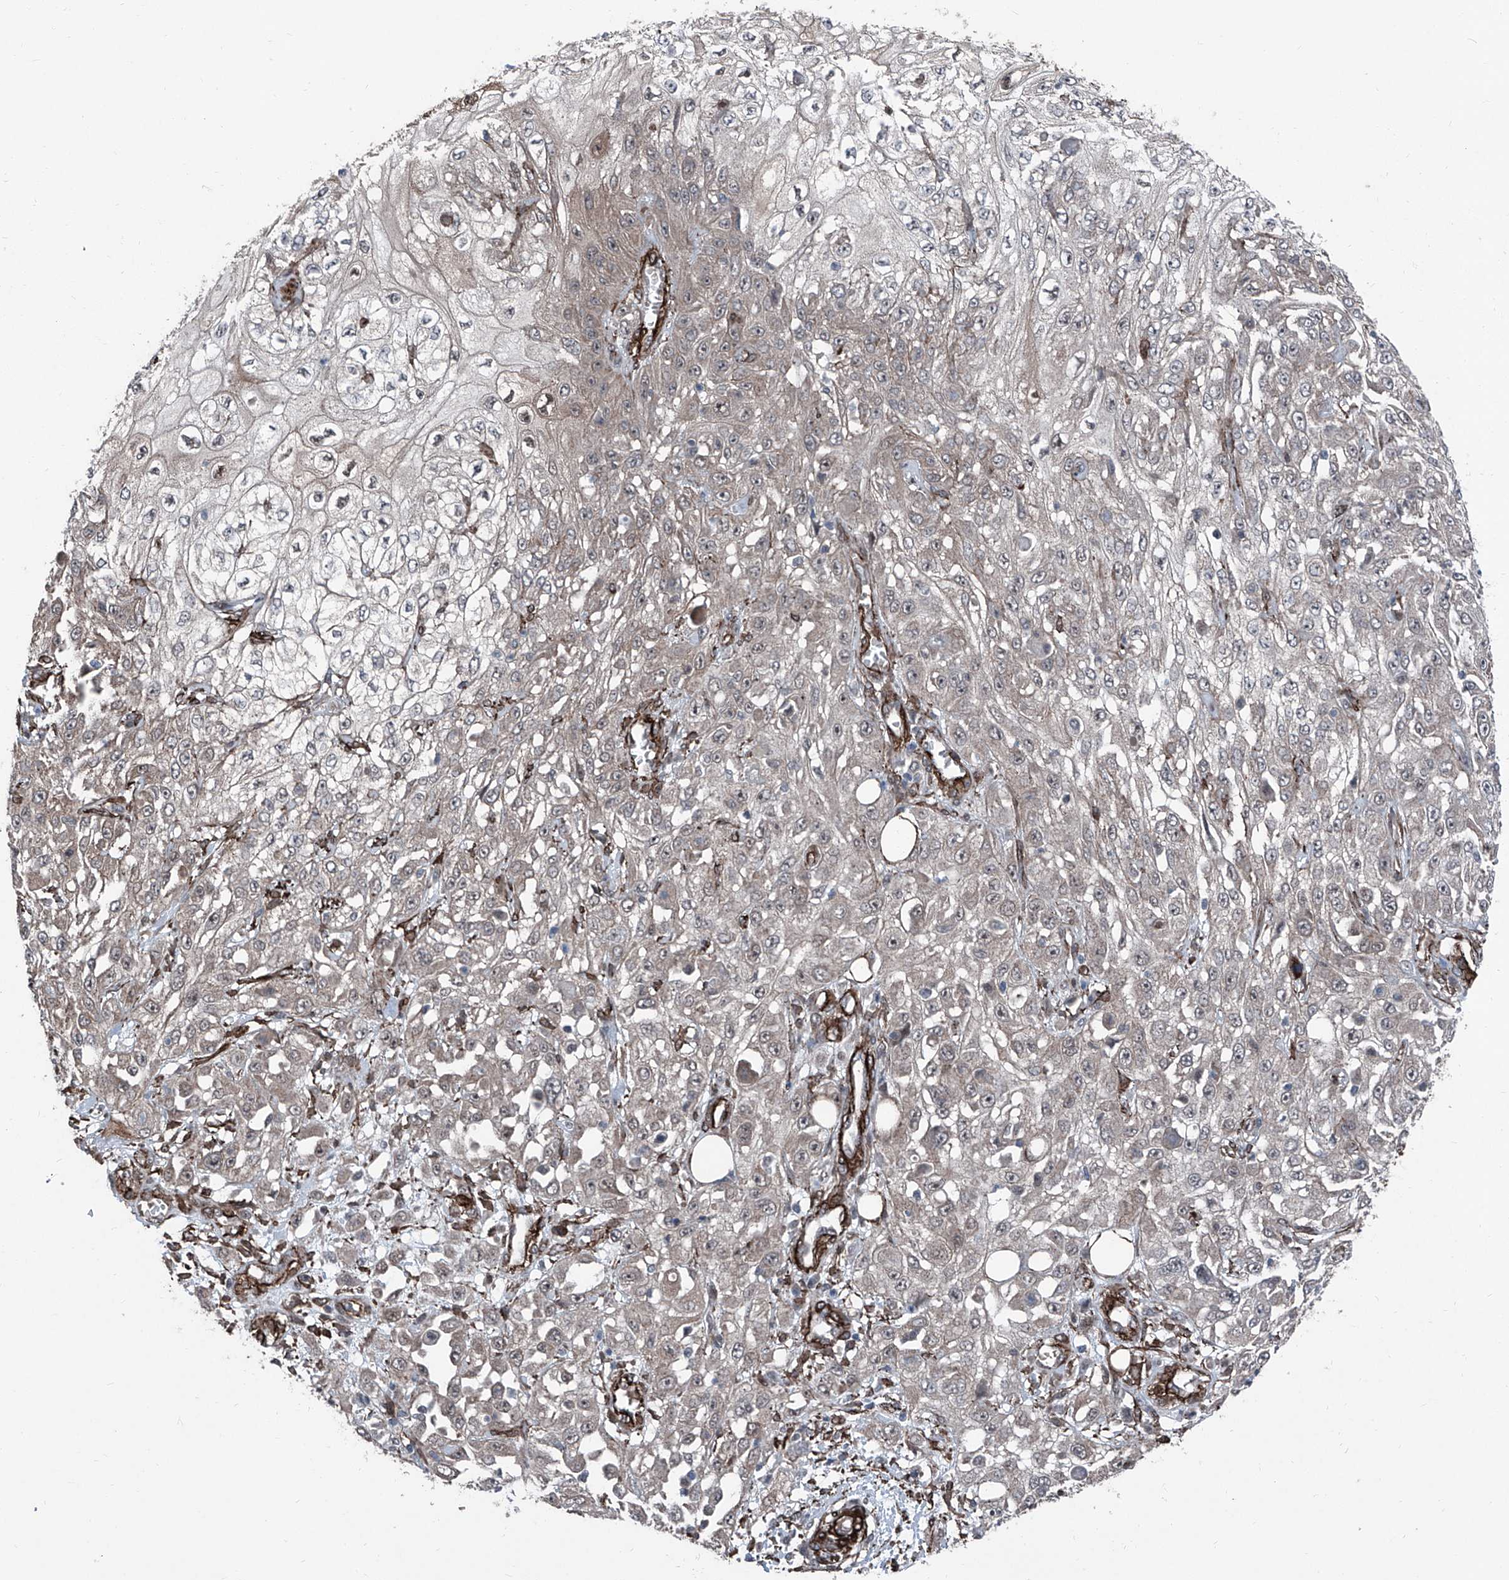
{"staining": {"intensity": "negative", "quantity": "none", "location": "none"}, "tissue": "skin cancer", "cell_type": "Tumor cells", "image_type": "cancer", "snomed": [{"axis": "morphology", "description": "Squamous cell carcinoma, NOS"}, {"axis": "morphology", "description": "Squamous cell carcinoma, metastatic, NOS"}, {"axis": "topography", "description": "Skin"}, {"axis": "topography", "description": "Lymph node"}], "caption": "IHC of human skin cancer (metastatic squamous cell carcinoma) shows no expression in tumor cells. Brightfield microscopy of immunohistochemistry stained with DAB (3,3'-diaminobenzidine) (brown) and hematoxylin (blue), captured at high magnification.", "gene": "COA7", "patient": {"sex": "male", "age": 75}}